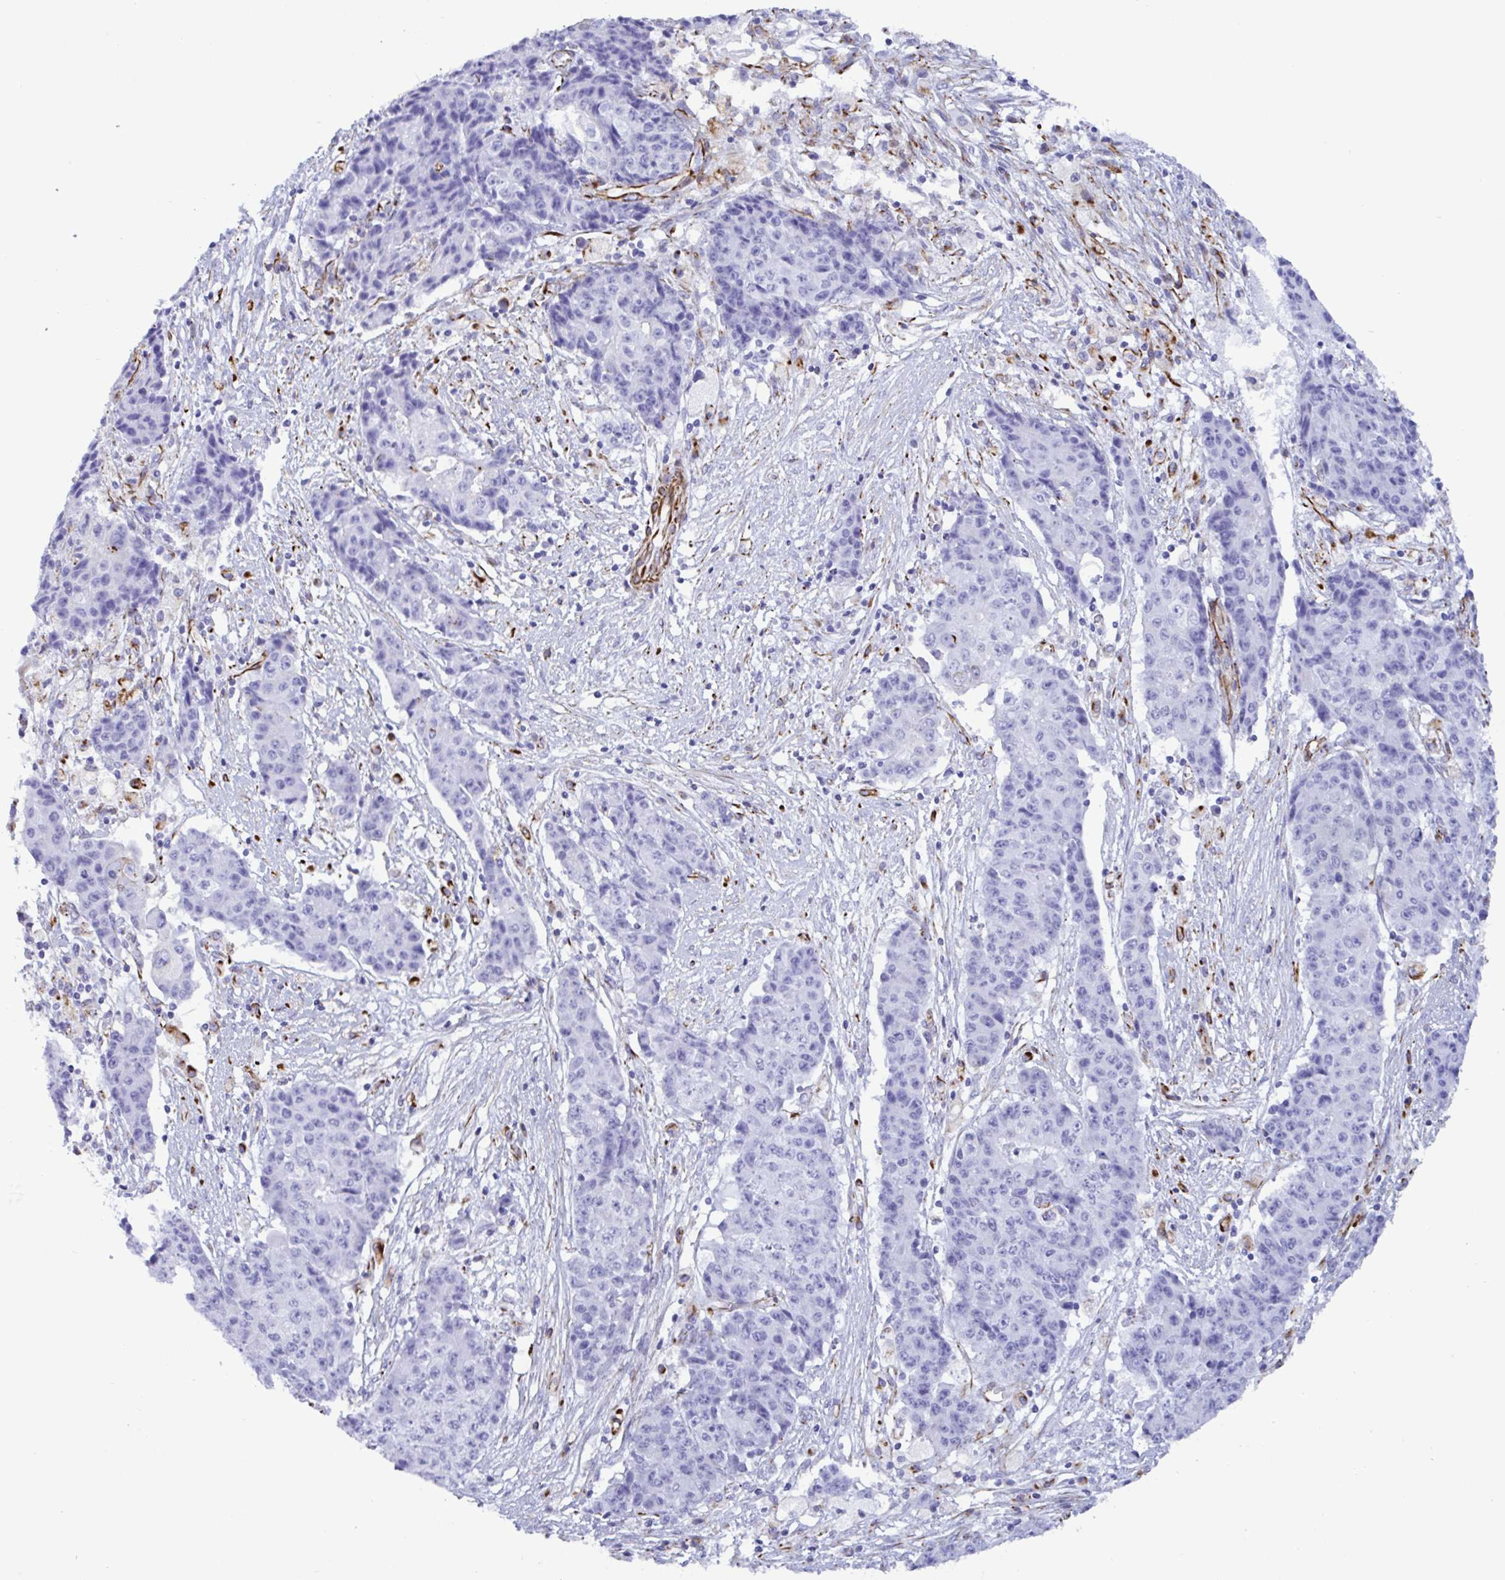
{"staining": {"intensity": "negative", "quantity": "none", "location": "none"}, "tissue": "ovarian cancer", "cell_type": "Tumor cells", "image_type": "cancer", "snomed": [{"axis": "morphology", "description": "Carcinoma, endometroid"}, {"axis": "topography", "description": "Ovary"}], "caption": "High magnification brightfield microscopy of endometroid carcinoma (ovarian) stained with DAB (3,3'-diaminobenzidine) (brown) and counterstained with hematoxylin (blue): tumor cells show no significant staining.", "gene": "SMAD5", "patient": {"sex": "female", "age": 42}}